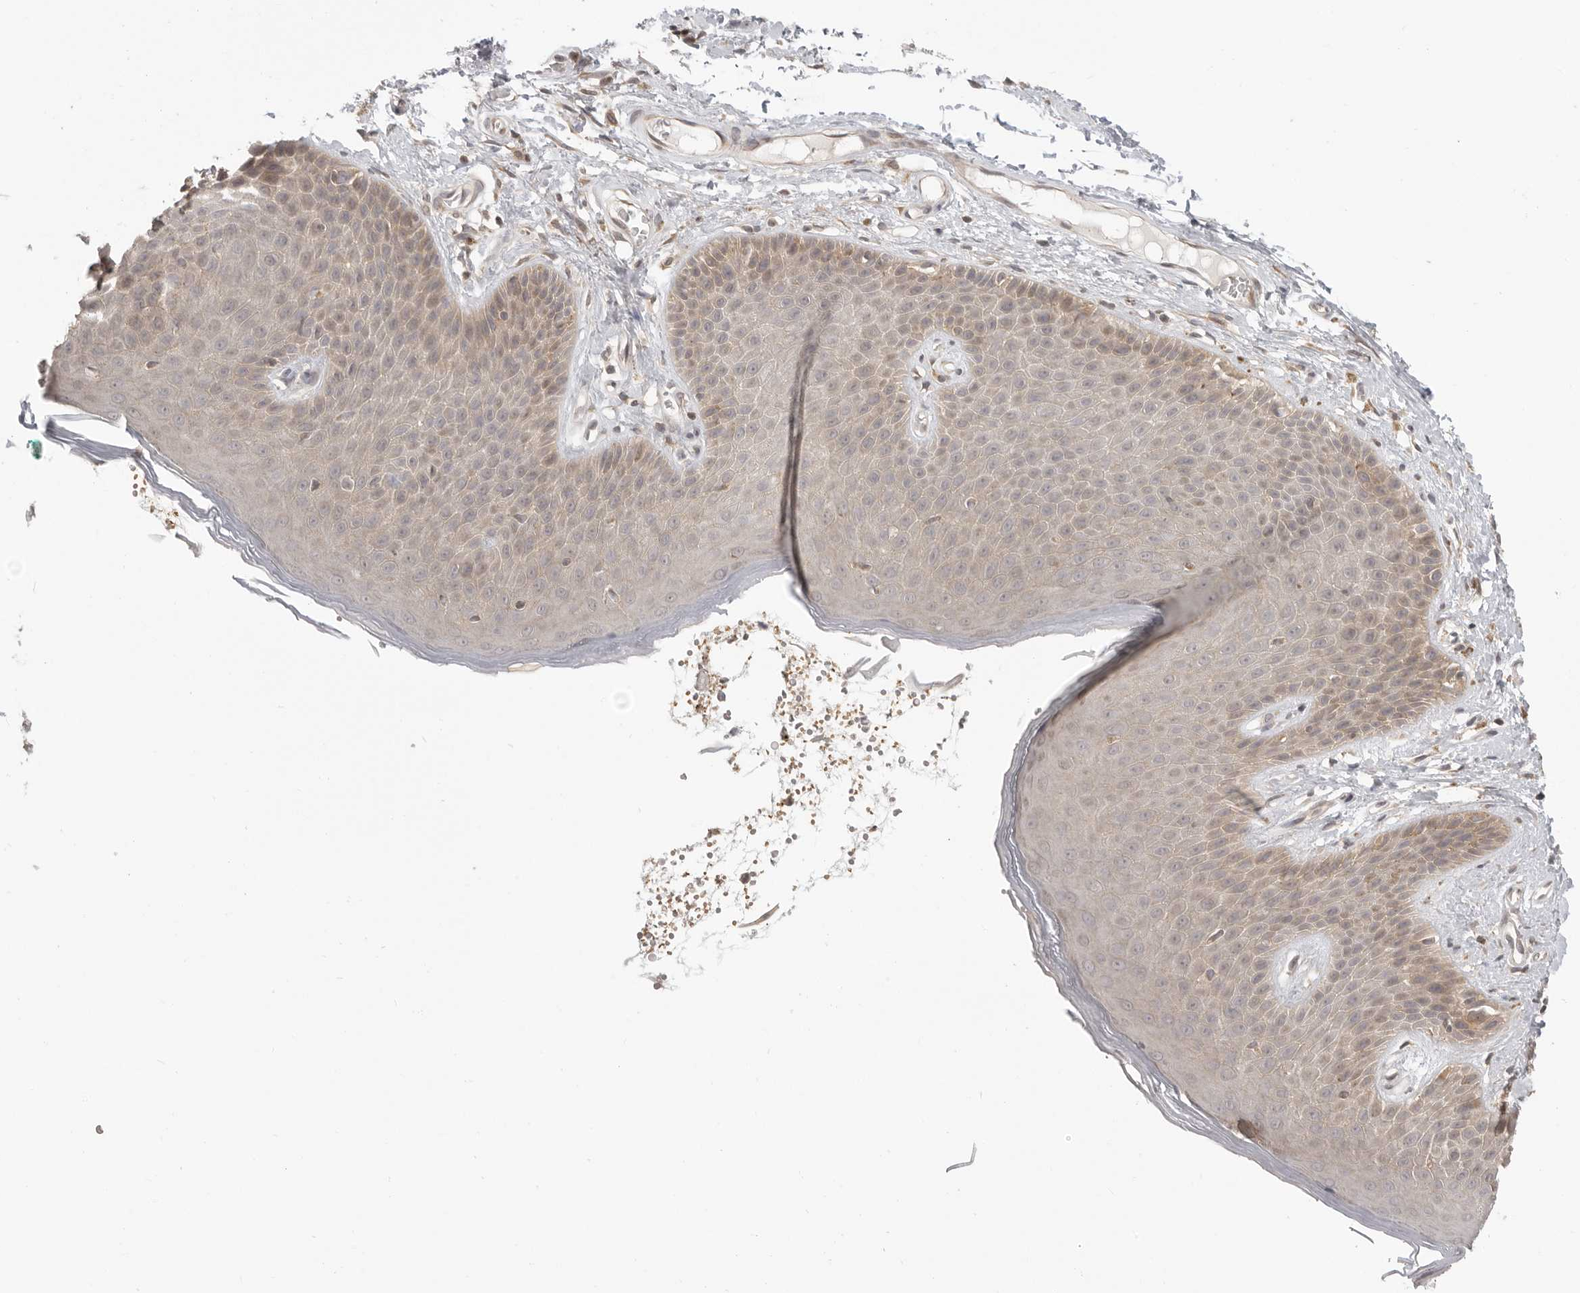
{"staining": {"intensity": "moderate", "quantity": "<25%", "location": "cytoplasmic/membranous"}, "tissue": "skin", "cell_type": "Epidermal cells", "image_type": "normal", "snomed": [{"axis": "morphology", "description": "Normal tissue, NOS"}, {"axis": "topography", "description": "Anal"}], "caption": "Skin was stained to show a protein in brown. There is low levels of moderate cytoplasmic/membranous expression in approximately <25% of epidermal cells. (brown staining indicates protein expression, while blue staining denotes nuclei).", "gene": "PRRC2A", "patient": {"sex": "male", "age": 74}}